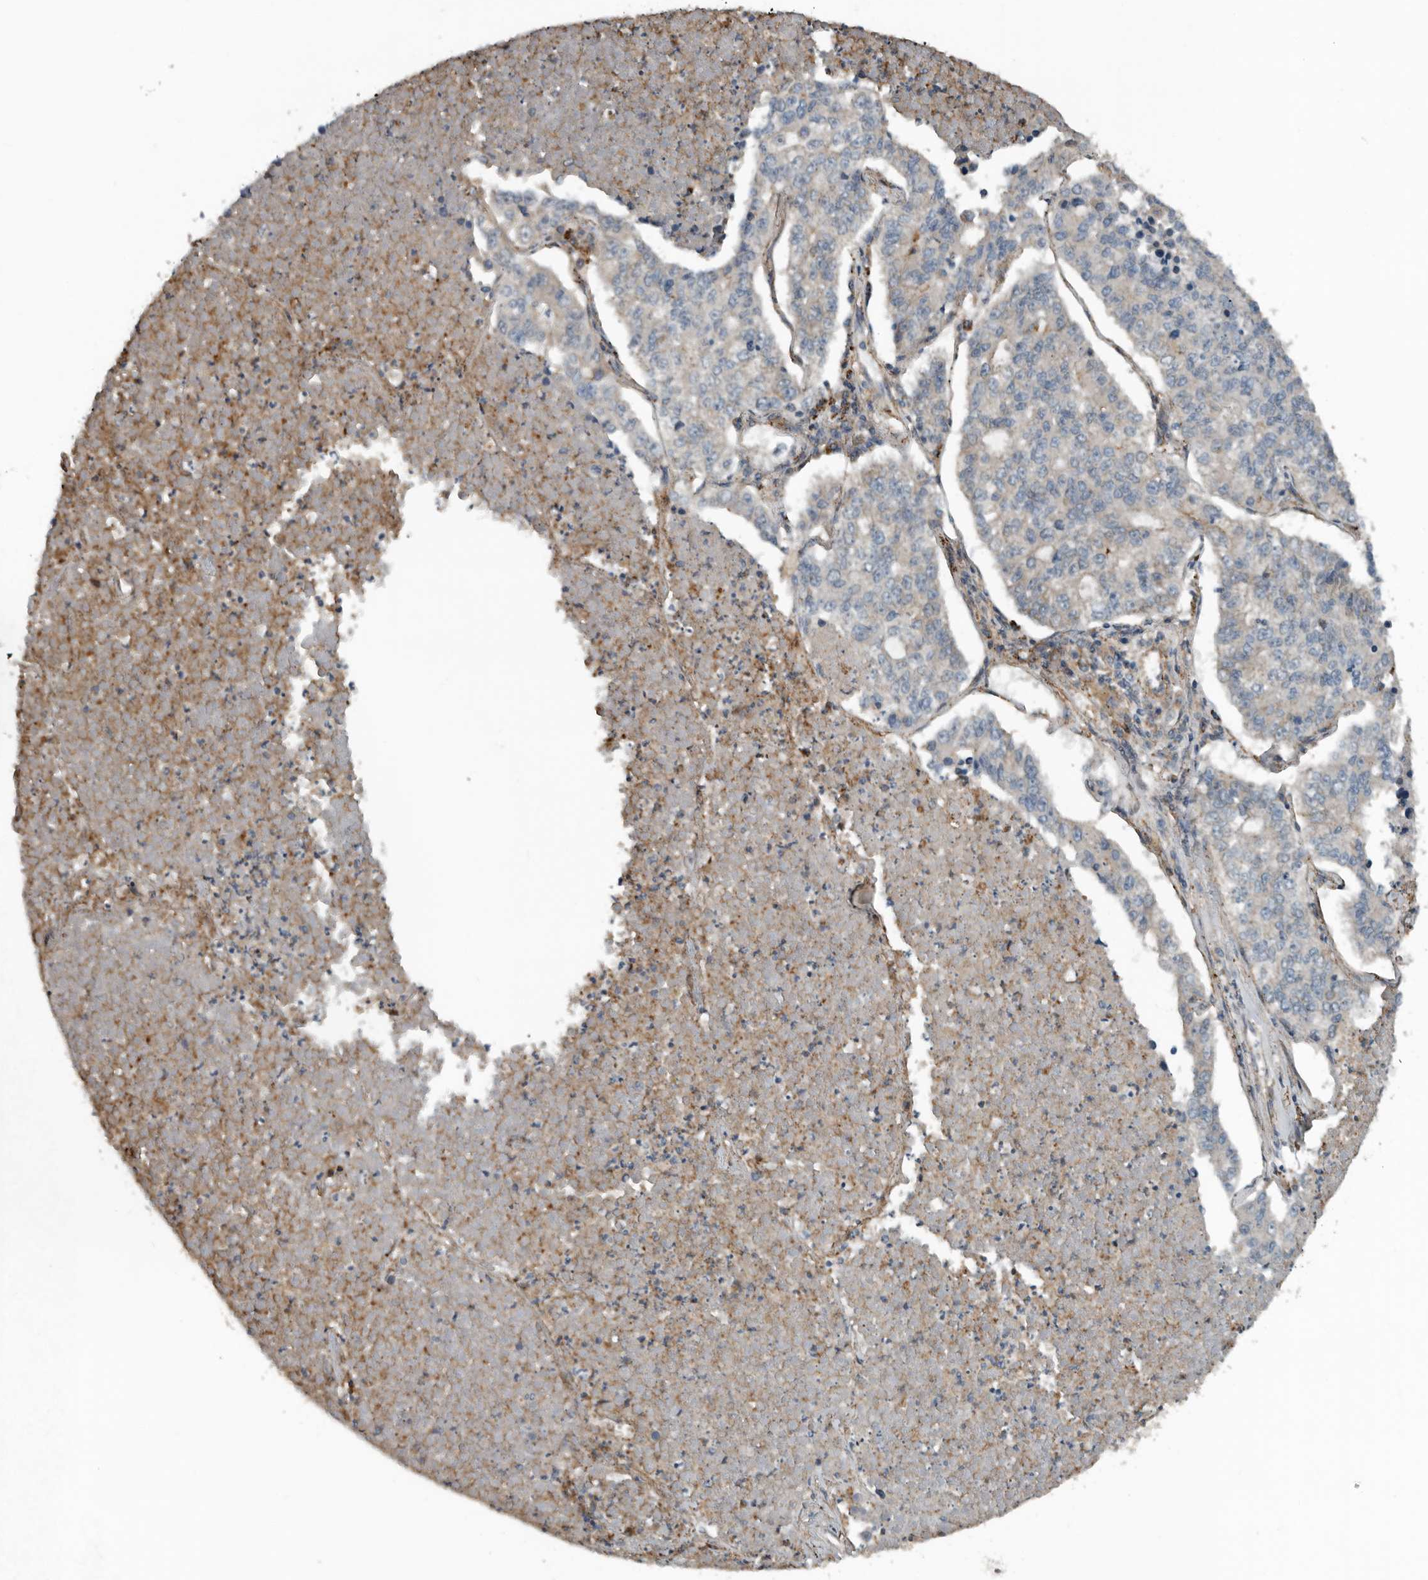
{"staining": {"intensity": "weak", "quantity": "<25%", "location": "cytoplasmic/membranous"}, "tissue": "lung cancer", "cell_type": "Tumor cells", "image_type": "cancer", "snomed": [{"axis": "morphology", "description": "Adenocarcinoma, NOS"}, {"axis": "topography", "description": "Lung"}], "caption": "Immunohistochemistry image of neoplastic tissue: human lung adenocarcinoma stained with DAB (3,3'-diaminobenzidine) exhibits no significant protein staining in tumor cells.", "gene": "AMFR", "patient": {"sex": "male", "age": 49}}